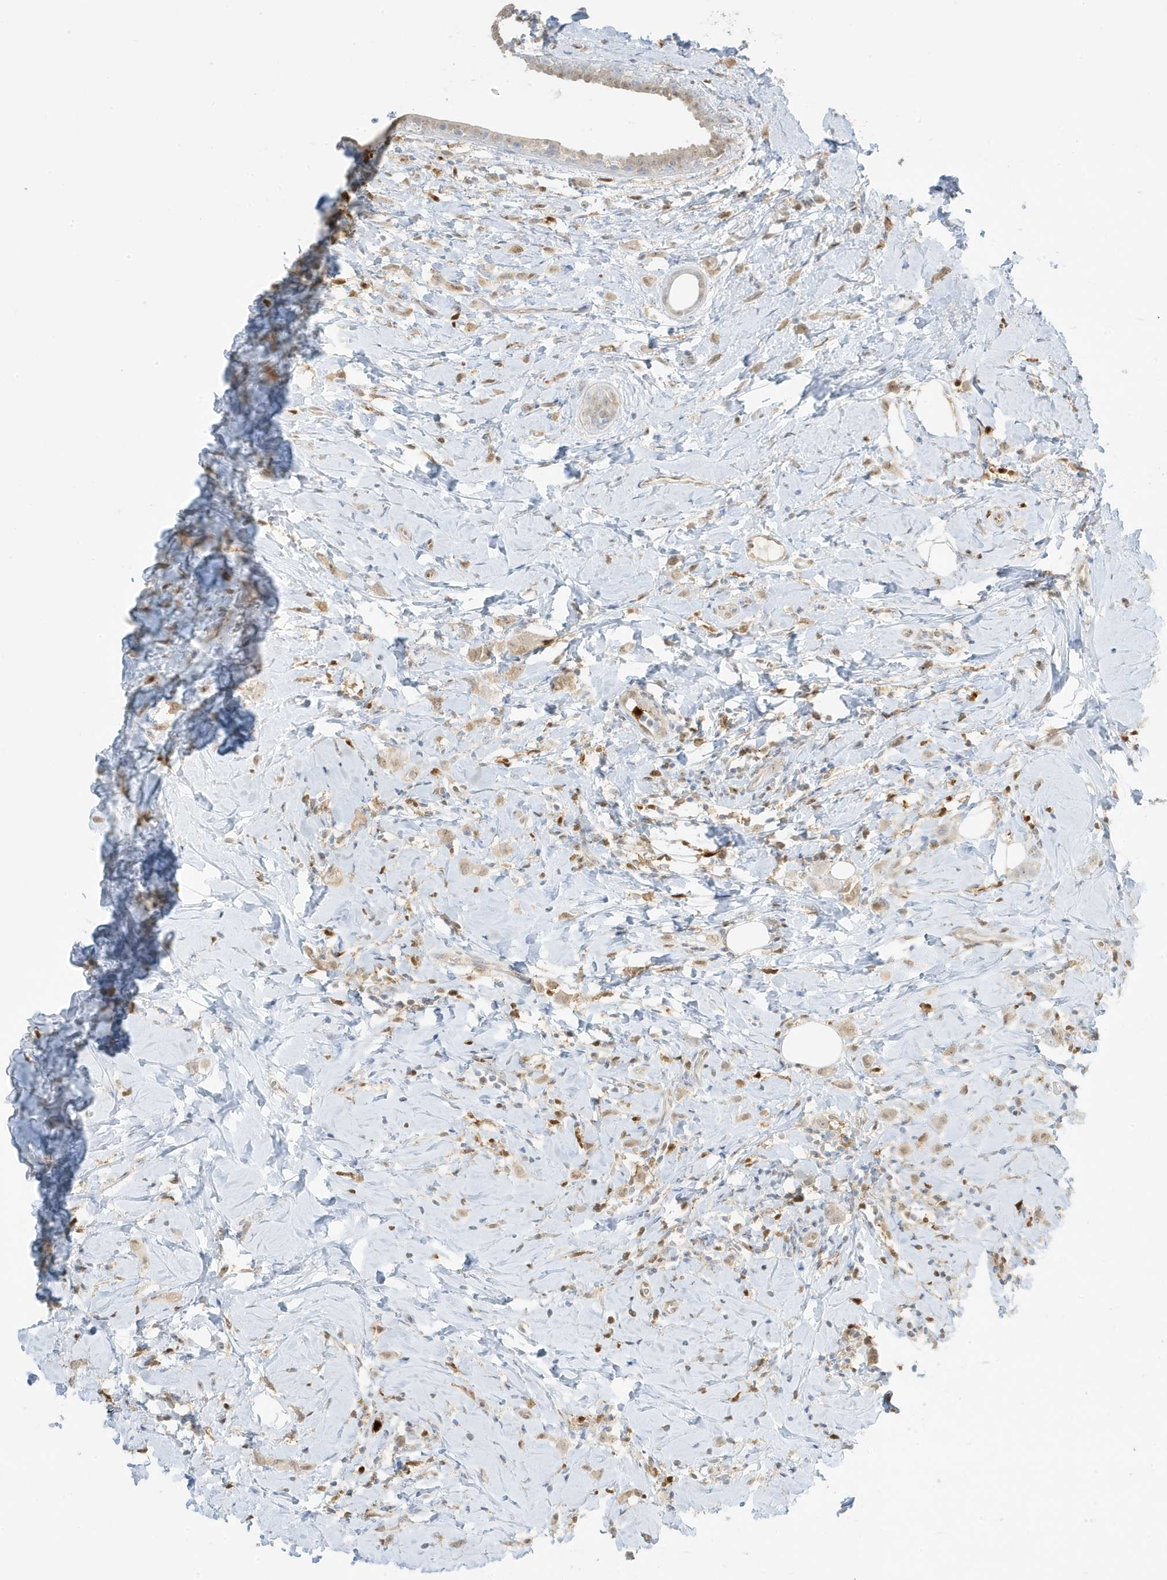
{"staining": {"intensity": "weak", "quantity": "25%-75%", "location": "cytoplasmic/membranous"}, "tissue": "breast cancer", "cell_type": "Tumor cells", "image_type": "cancer", "snomed": [{"axis": "morphology", "description": "Lobular carcinoma"}, {"axis": "topography", "description": "Breast"}], "caption": "Approximately 25%-75% of tumor cells in lobular carcinoma (breast) reveal weak cytoplasmic/membranous protein staining as visualized by brown immunohistochemical staining.", "gene": "GCA", "patient": {"sex": "female", "age": 47}}